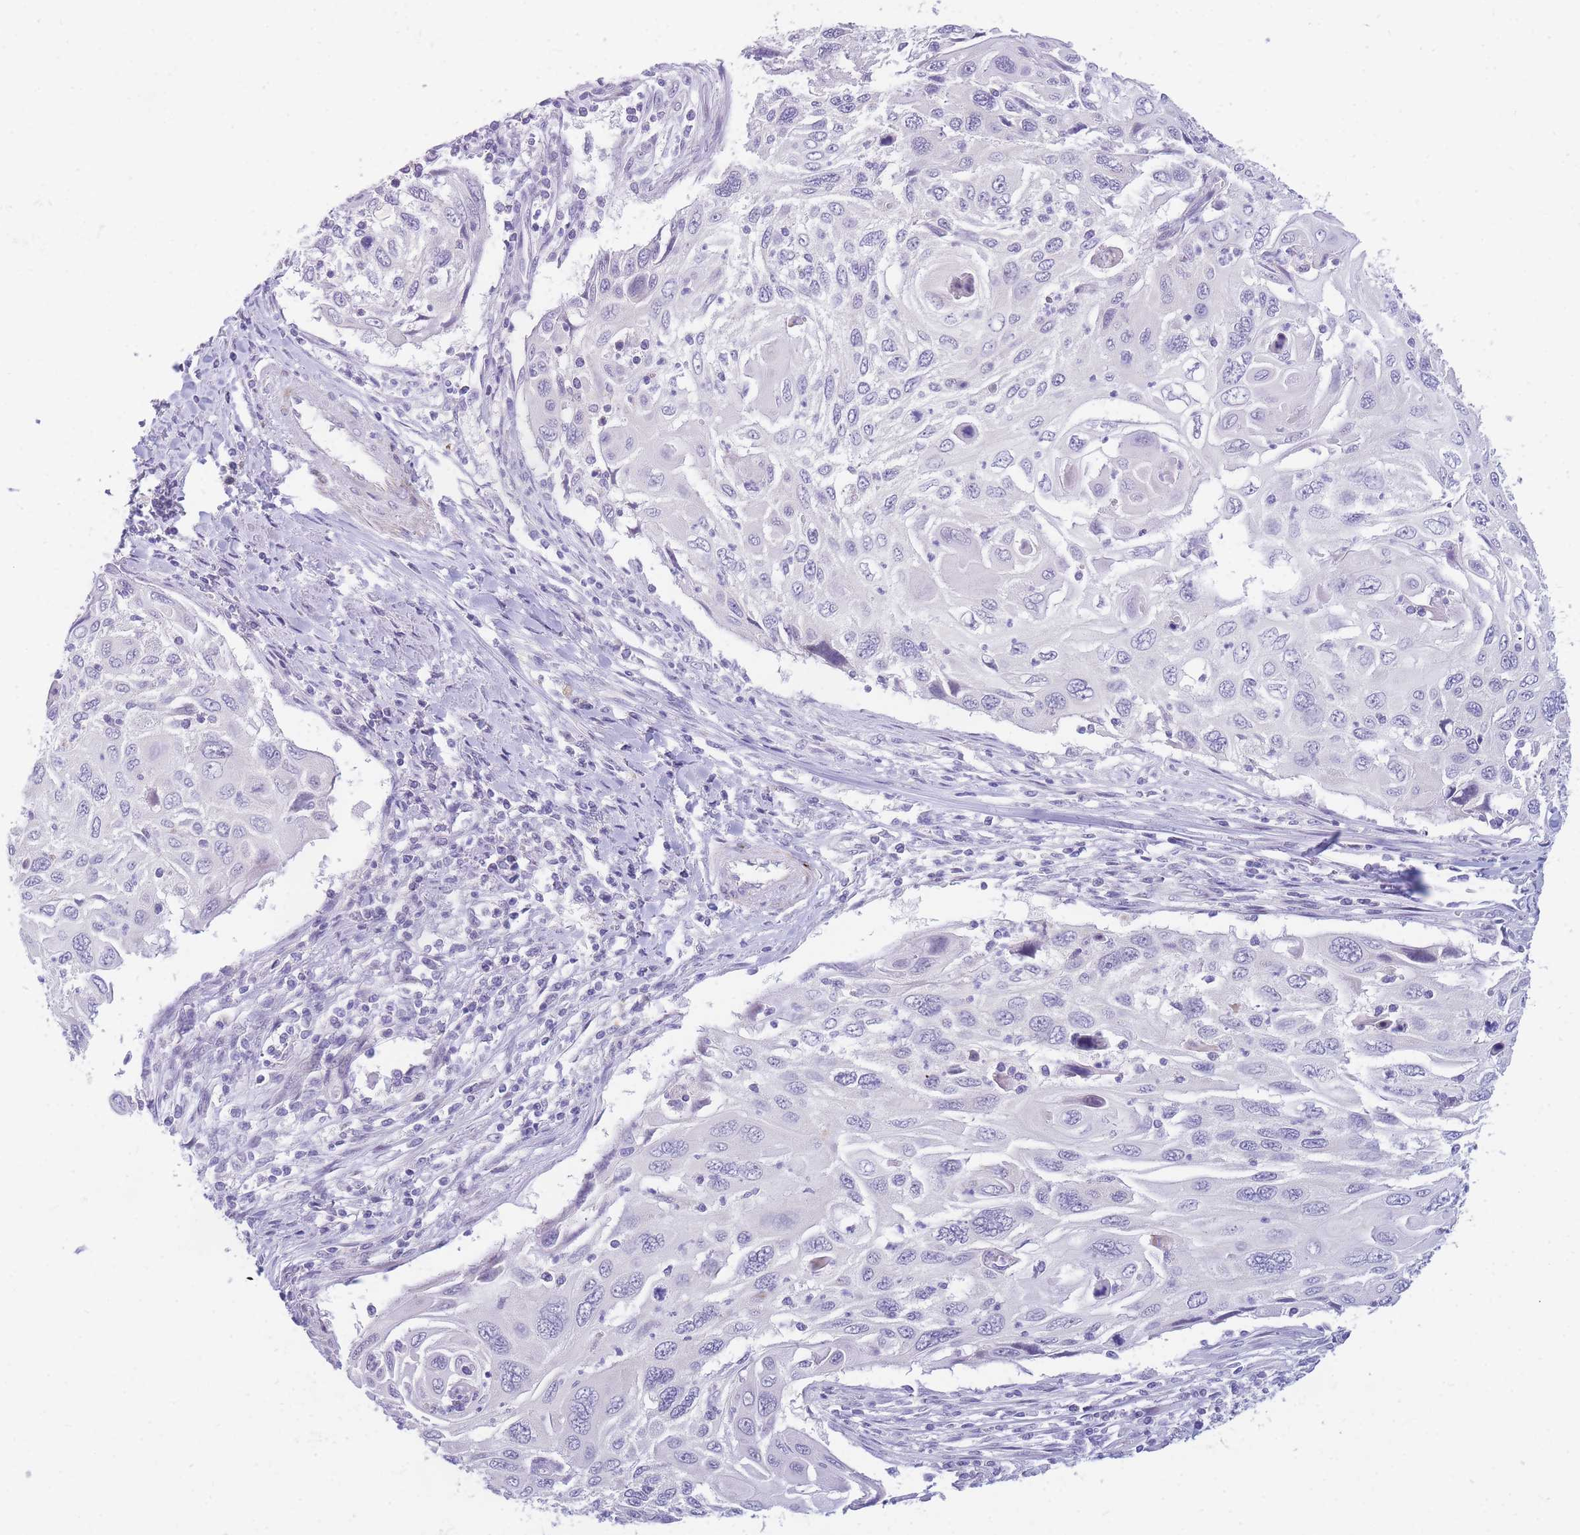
{"staining": {"intensity": "negative", "quantity": "none", "location": "none"}, "tissue": "cervical cancer", "cell_type": "Tumor cells", "image_type": "cancer", "snomed": [{"axis": "morphology", "description": "Squamous cell carcinoma, NOS"}, {"axis": "topography", "description": "Cervix"}], "caption": "An image of squamous cell carcinoma (cervical) stained for a protein reveals no brown staining in tumor cells.", "gene": "DDX49", "patient": {"sex": "female", "age": 70}}